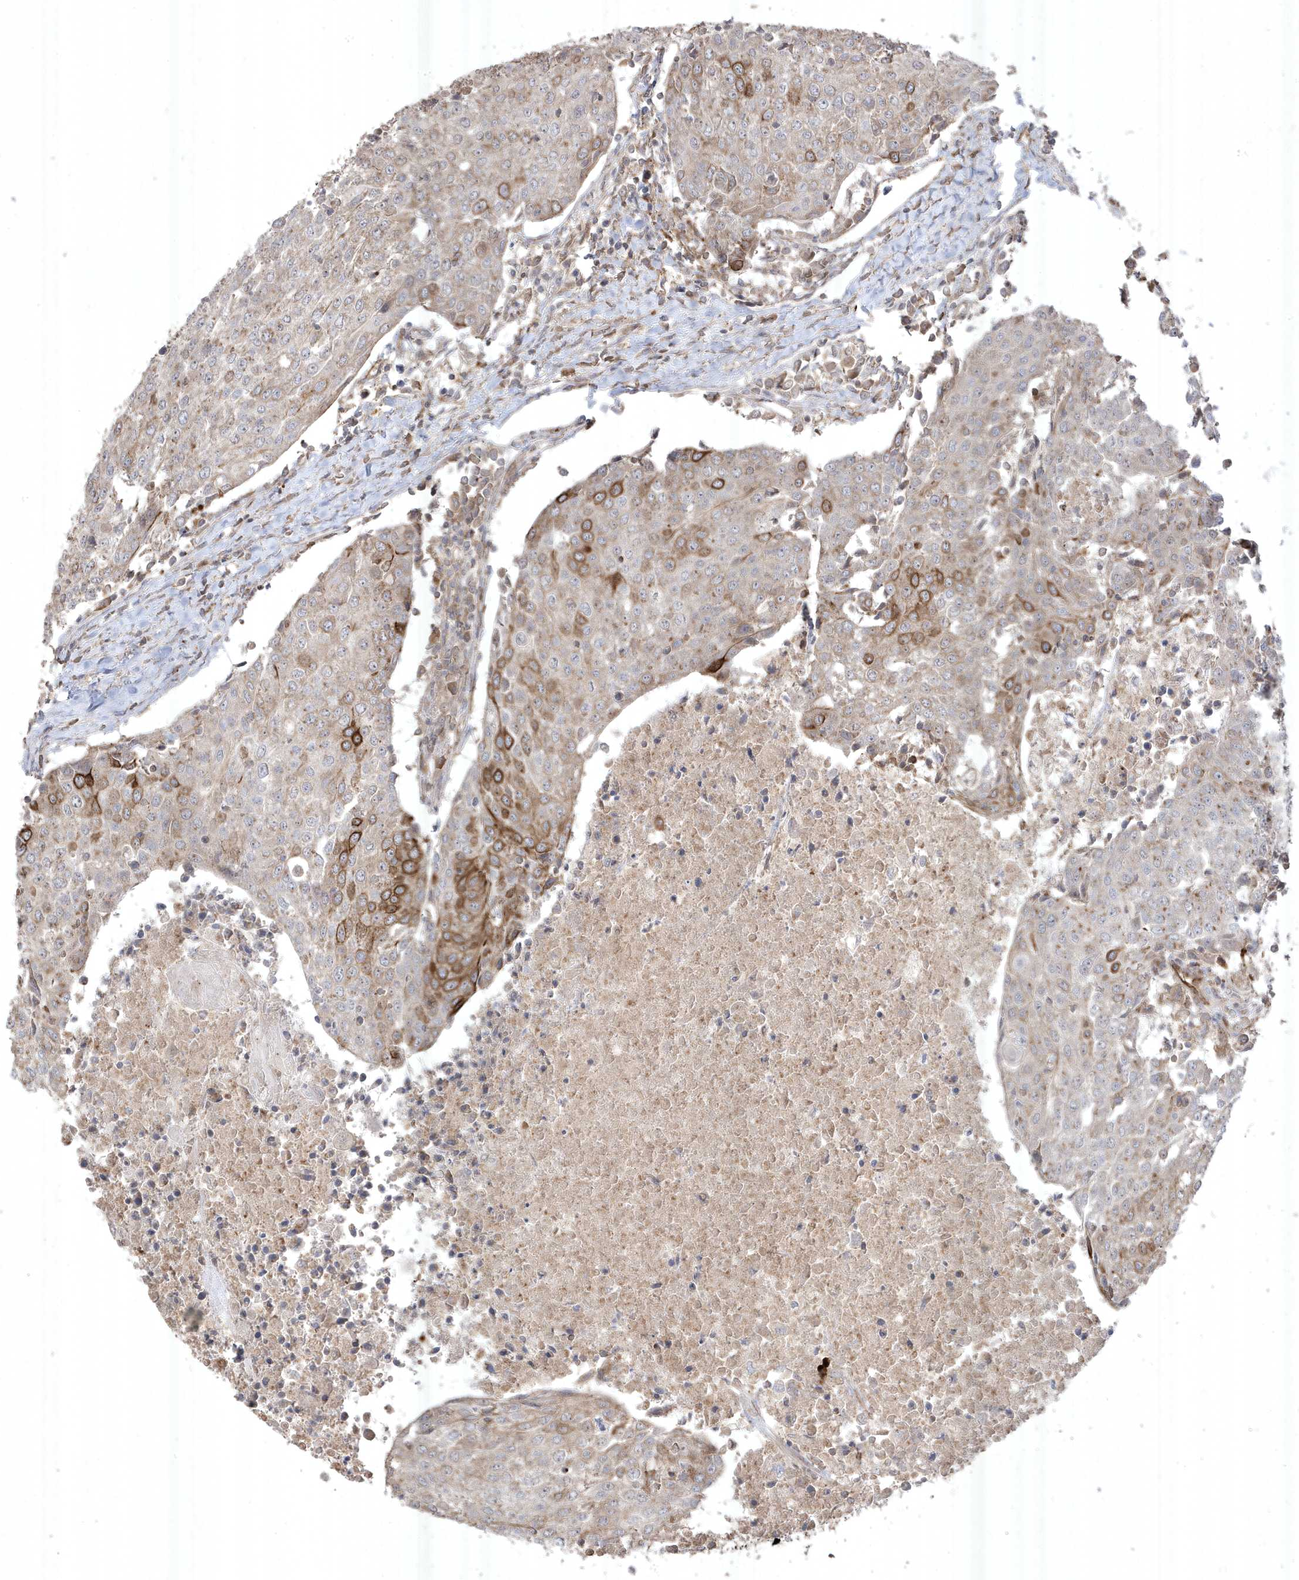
{"staining": {"intensity": "moderate", "quantity": "<25%", "location": "cytoplasmic/membranous"}, "tissue": "urothelial cancer", "cell_type": "Tumor cells", "image_type": "cancer", "snomed": [{"axis": "morphology", "description": "Urothelial carcinoma, High grade"}, {"axis": "topography", "description": "Urinary bladder"}], "caption": "High-grade urothelial carcinoma tissue displays moderate cytoplasmic/membranous staining in about <25% of tumor cells, visualized by immunohistochemistry.", "gene": "CETN3", "patient": {"sex": "female", "age": 85}}